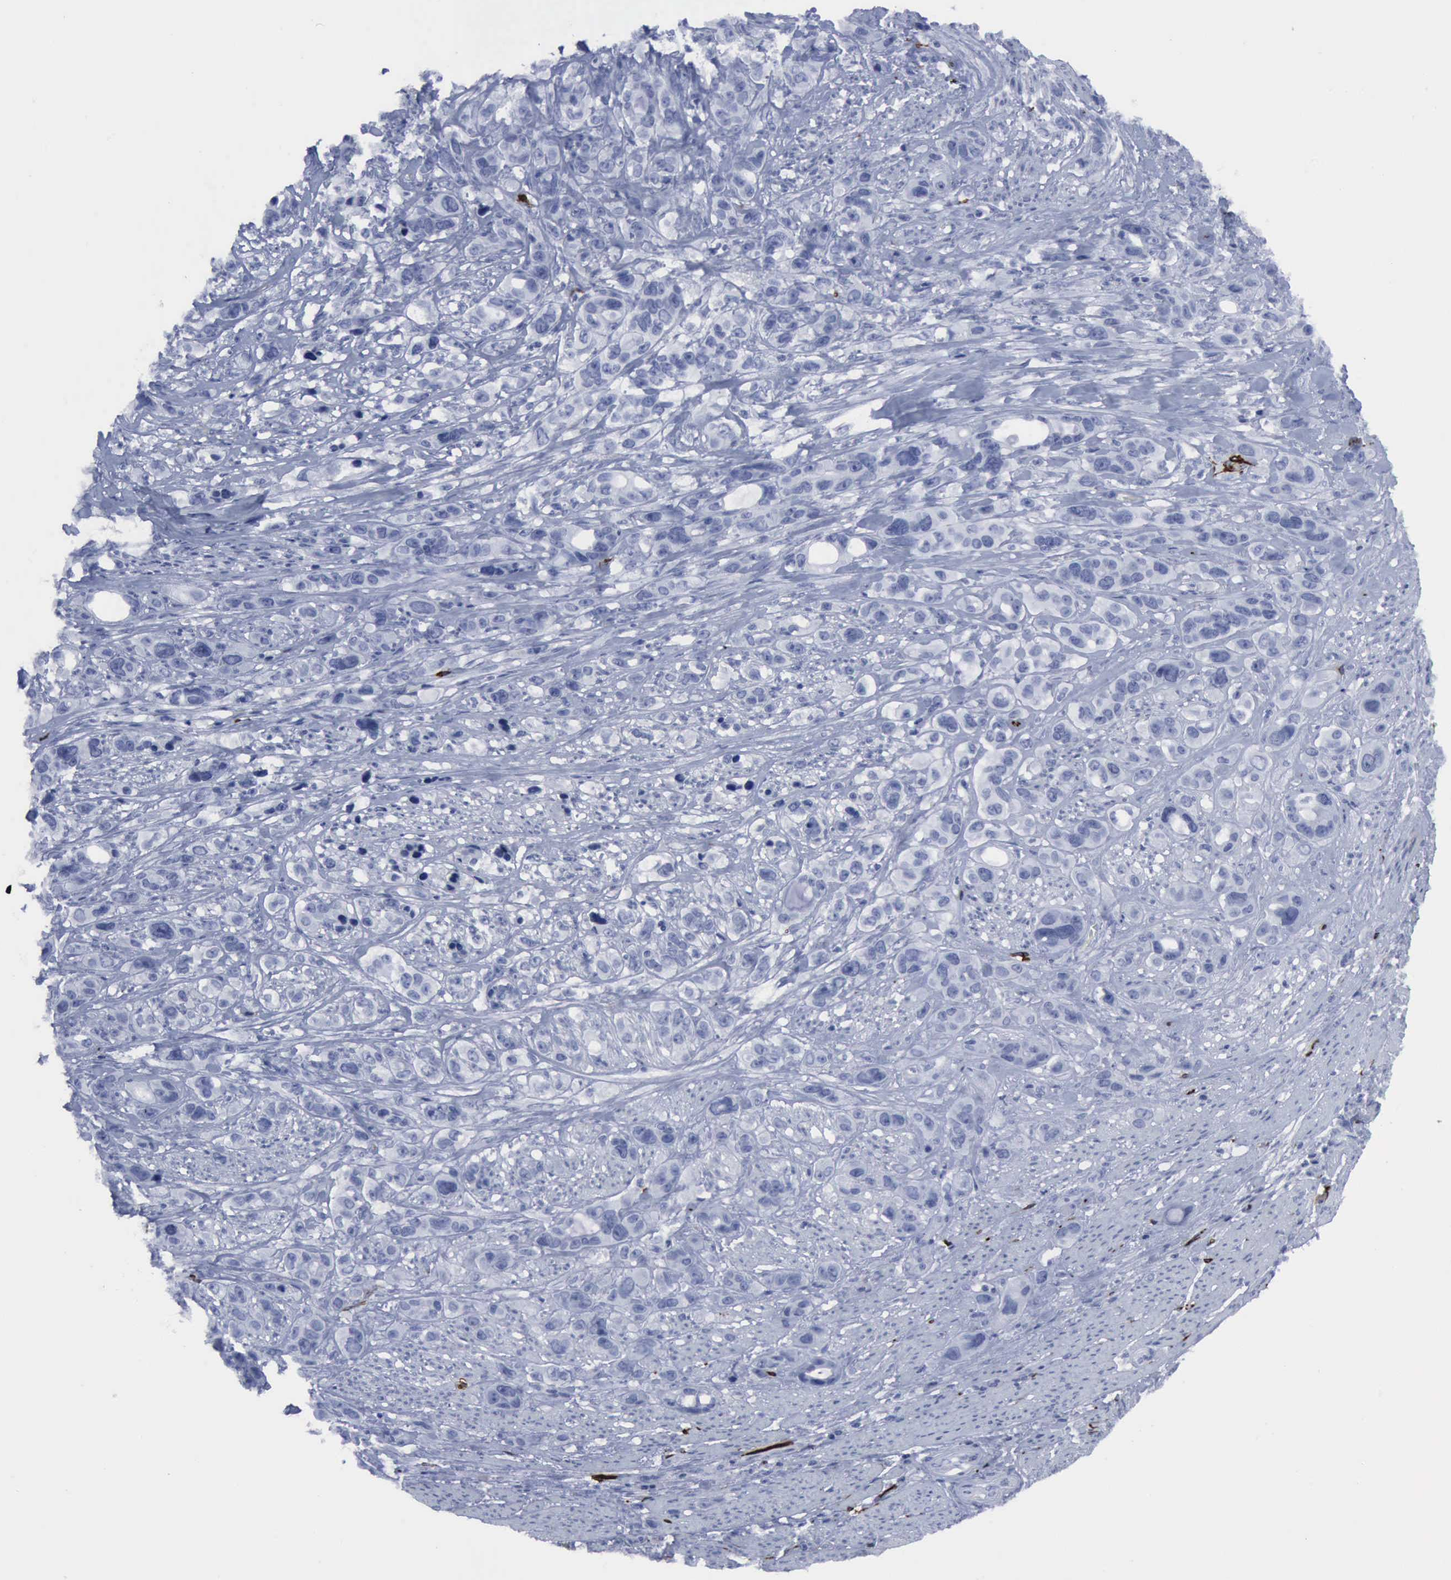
{"staining": {"intensity": "negative", "quantity": "none", "location": "none"}, "tissue": "stomach cancer", "cell_type": "Tumor cells", "image_type": "cancer", "snomed": [{"axis": "morphology", "description": "Adenocarcinoma, NOS"}, {"axis": "topography", "description": "Stomach, upper"}], "caption": "Immunohistochemical staining of stomach adenocarcinoma exhibits no significant staining in tumor cells.", "gene": "NGFR", "patient": {"sex": "male", "age": 47}}